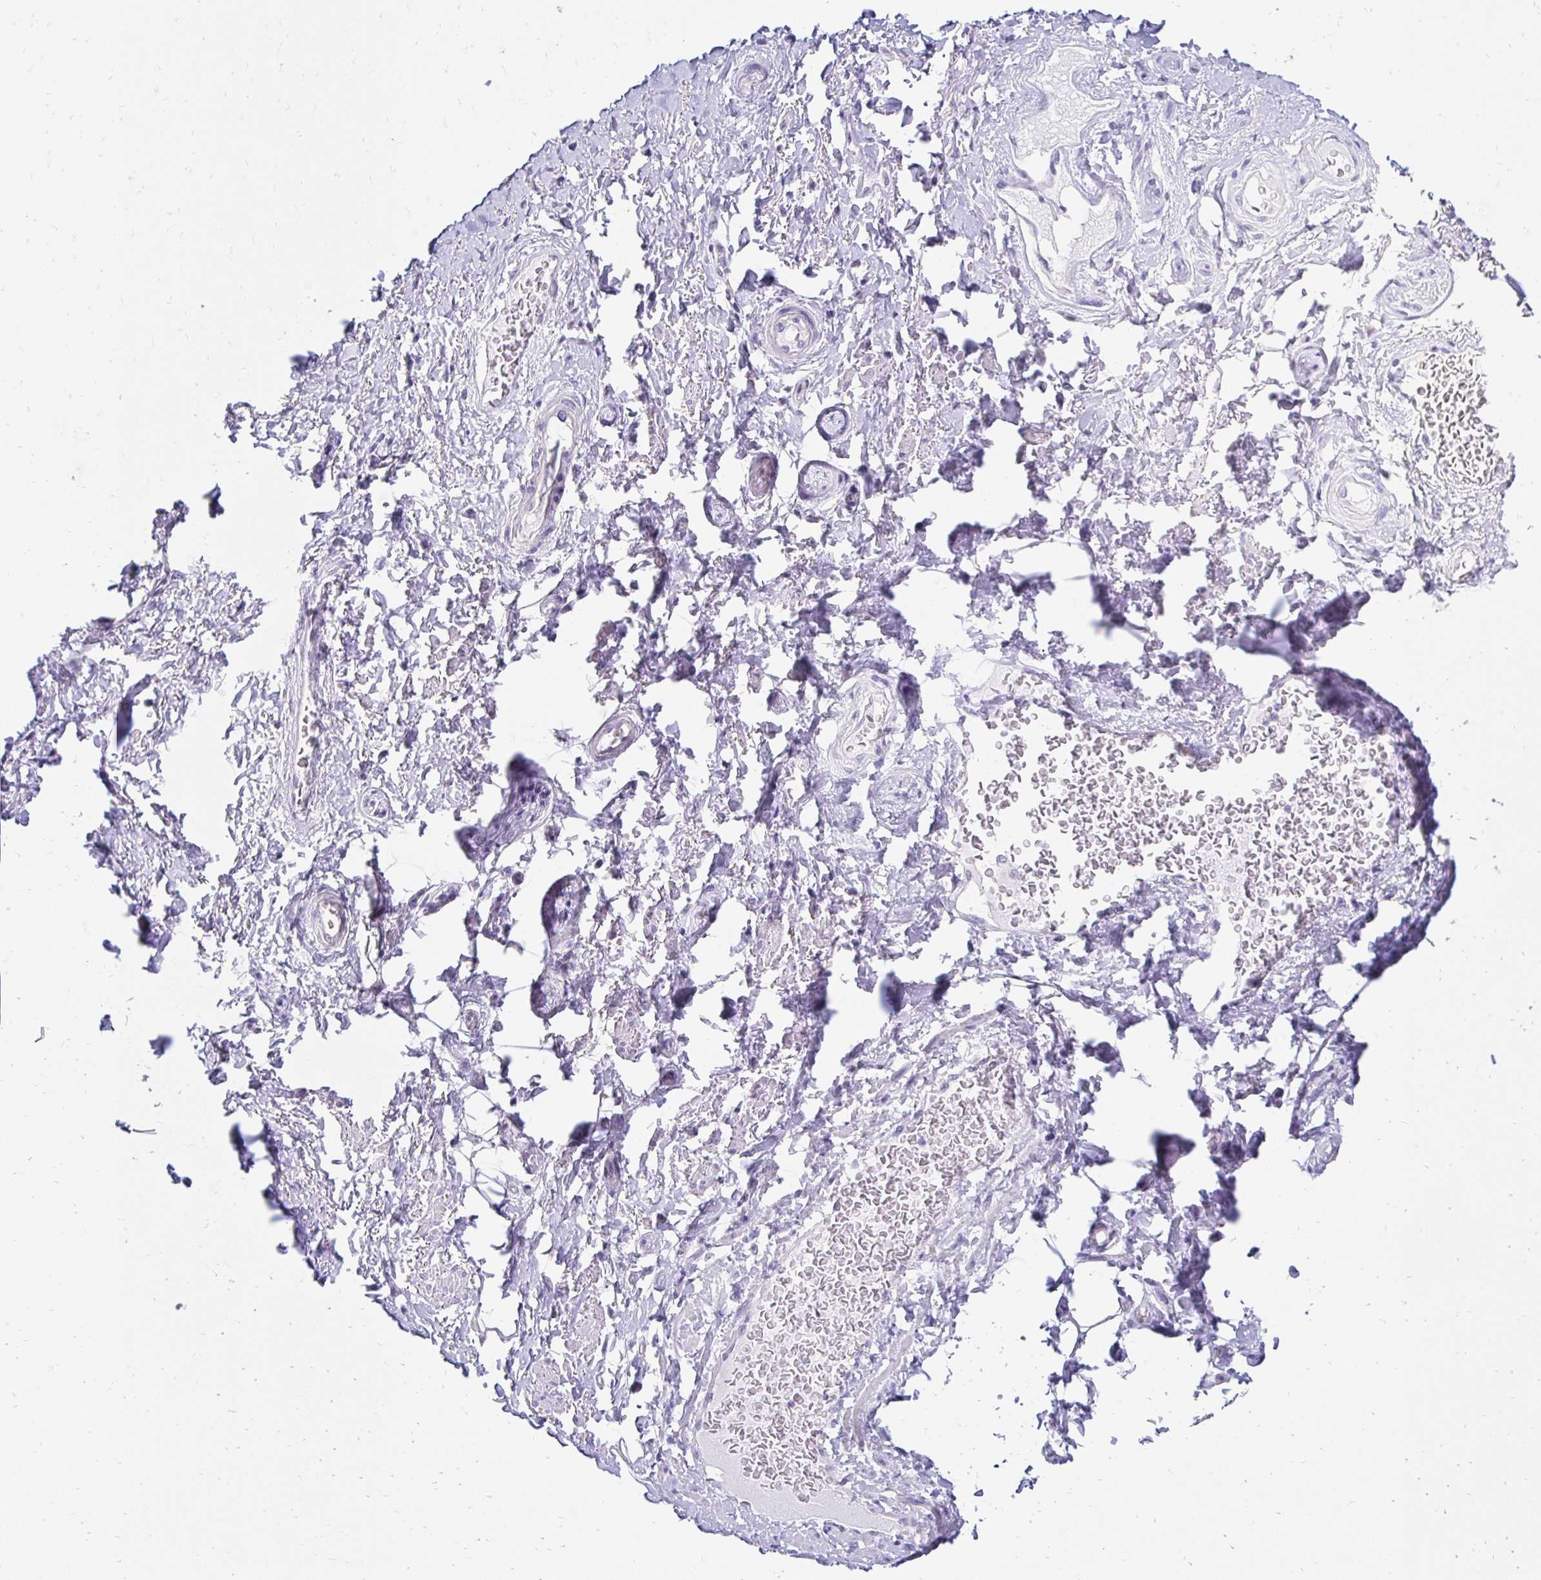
{"staining": {"intensity": "negative", "quantity": "none", "location": "none"}, "tissue": "soft tissue", "cell_type": "Fibroblasts", "image_type": "normal", "snomed": [{"axis": "morphology", "description": "Normal tissue, NOS"}, {"axis": "topography", "description": "Peripheral nerve tissue"}], "caption": "Fibroblasts show no significant protein staining in normal soft tissue.", "gene": "C1QTNF2", "patient": {"sex": "male", "age": 51}}